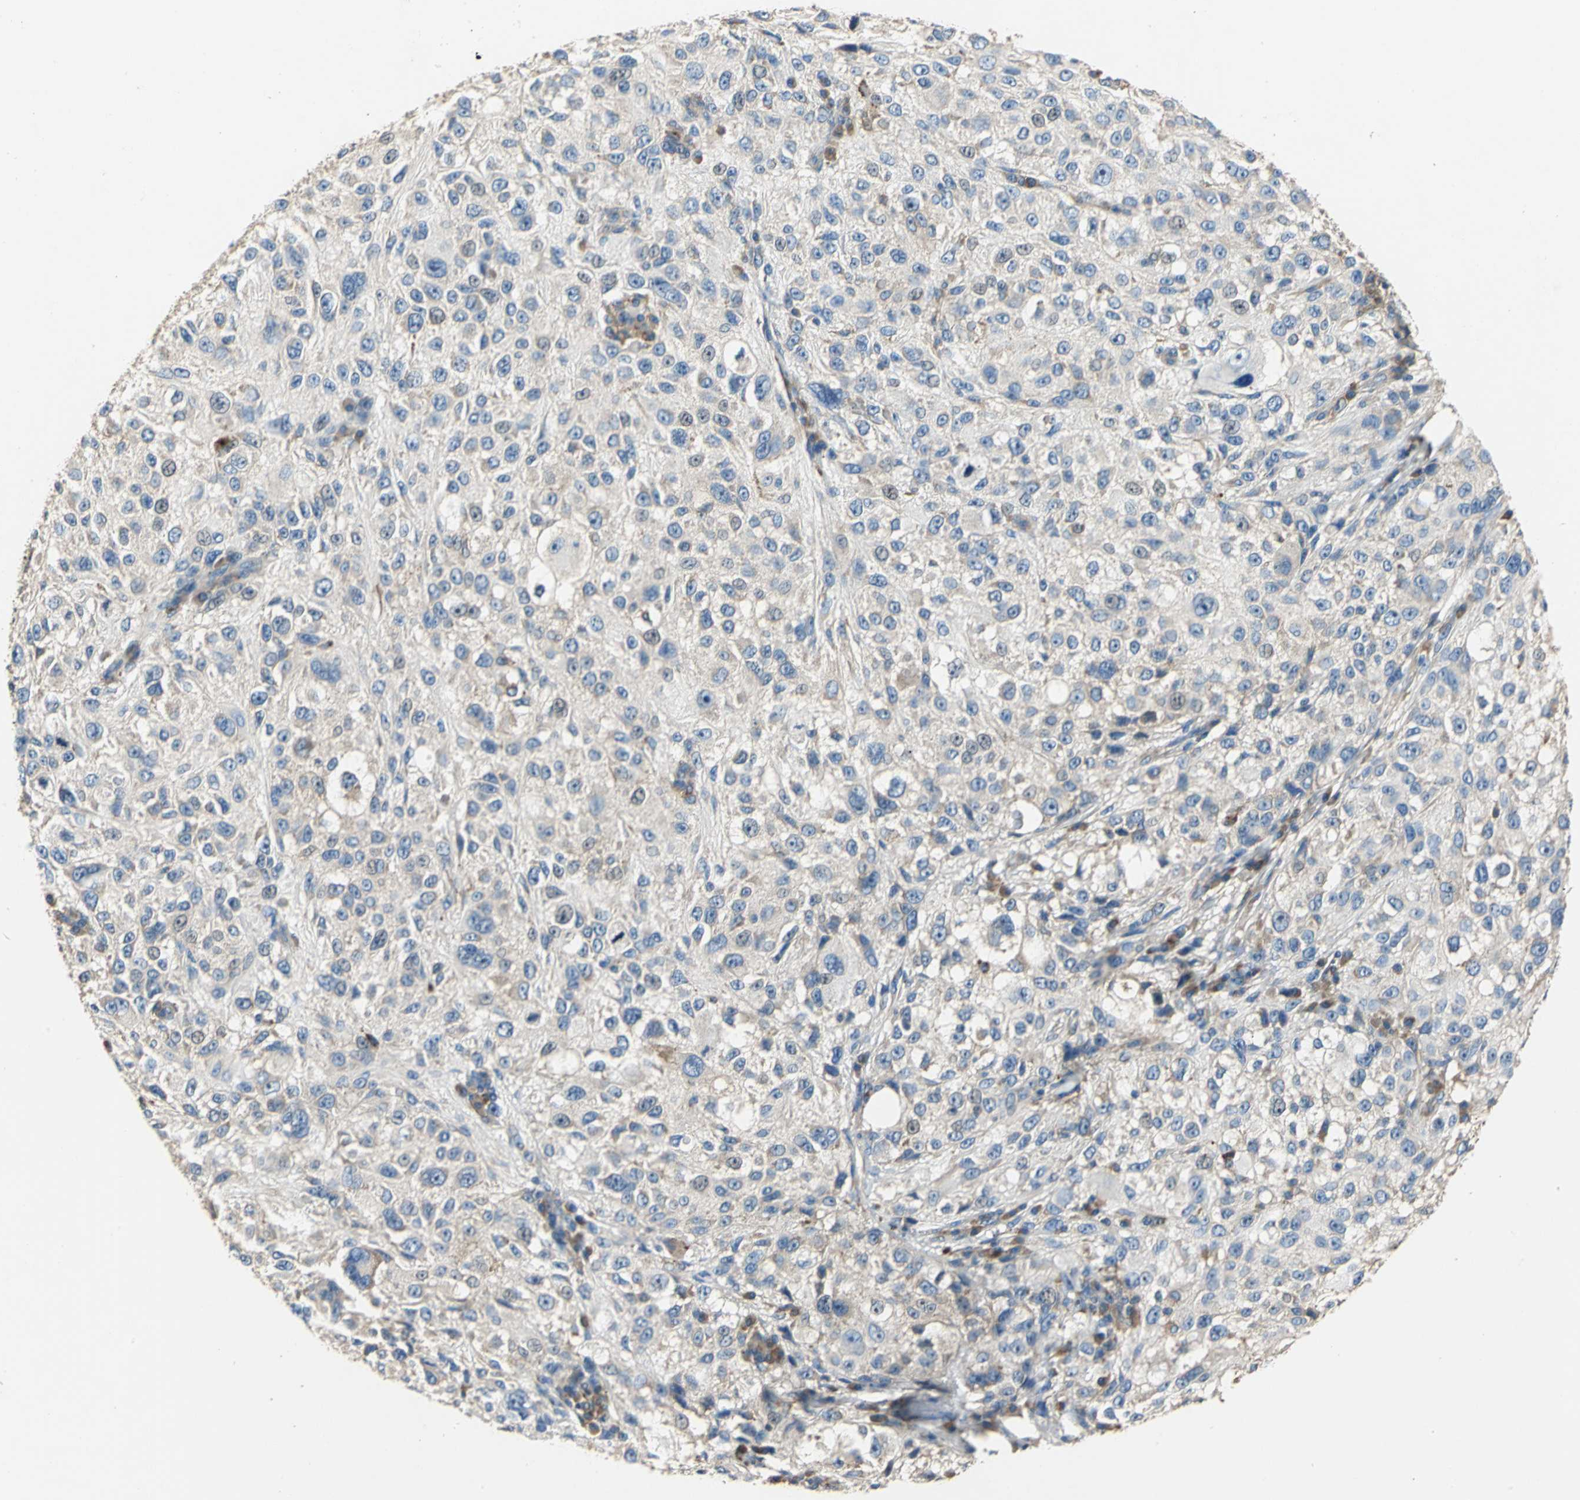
{"staining": {"intensity": "weak", "quantity": "<25%", "location": "cytoplasmic/membranous"}, "tissue": "melanoma", "cell_type": "Tumor cells", "image_type": "cancer", "snomed": [{"axis": "morphology", "description": "Necrosis, NOS"}, {"axis": "morphology", "description": "Malignant melanoma, NOS"}, {"axis": "topography", "description": "Skin"}], "caption": "An immunohistochemistry photomicrograph of malignant melanoma is shown. There is no staining in tumor cells of malignant melanoma.", "gene": "DDX3Y", "patient": {"sex": "female", "age": 87}}